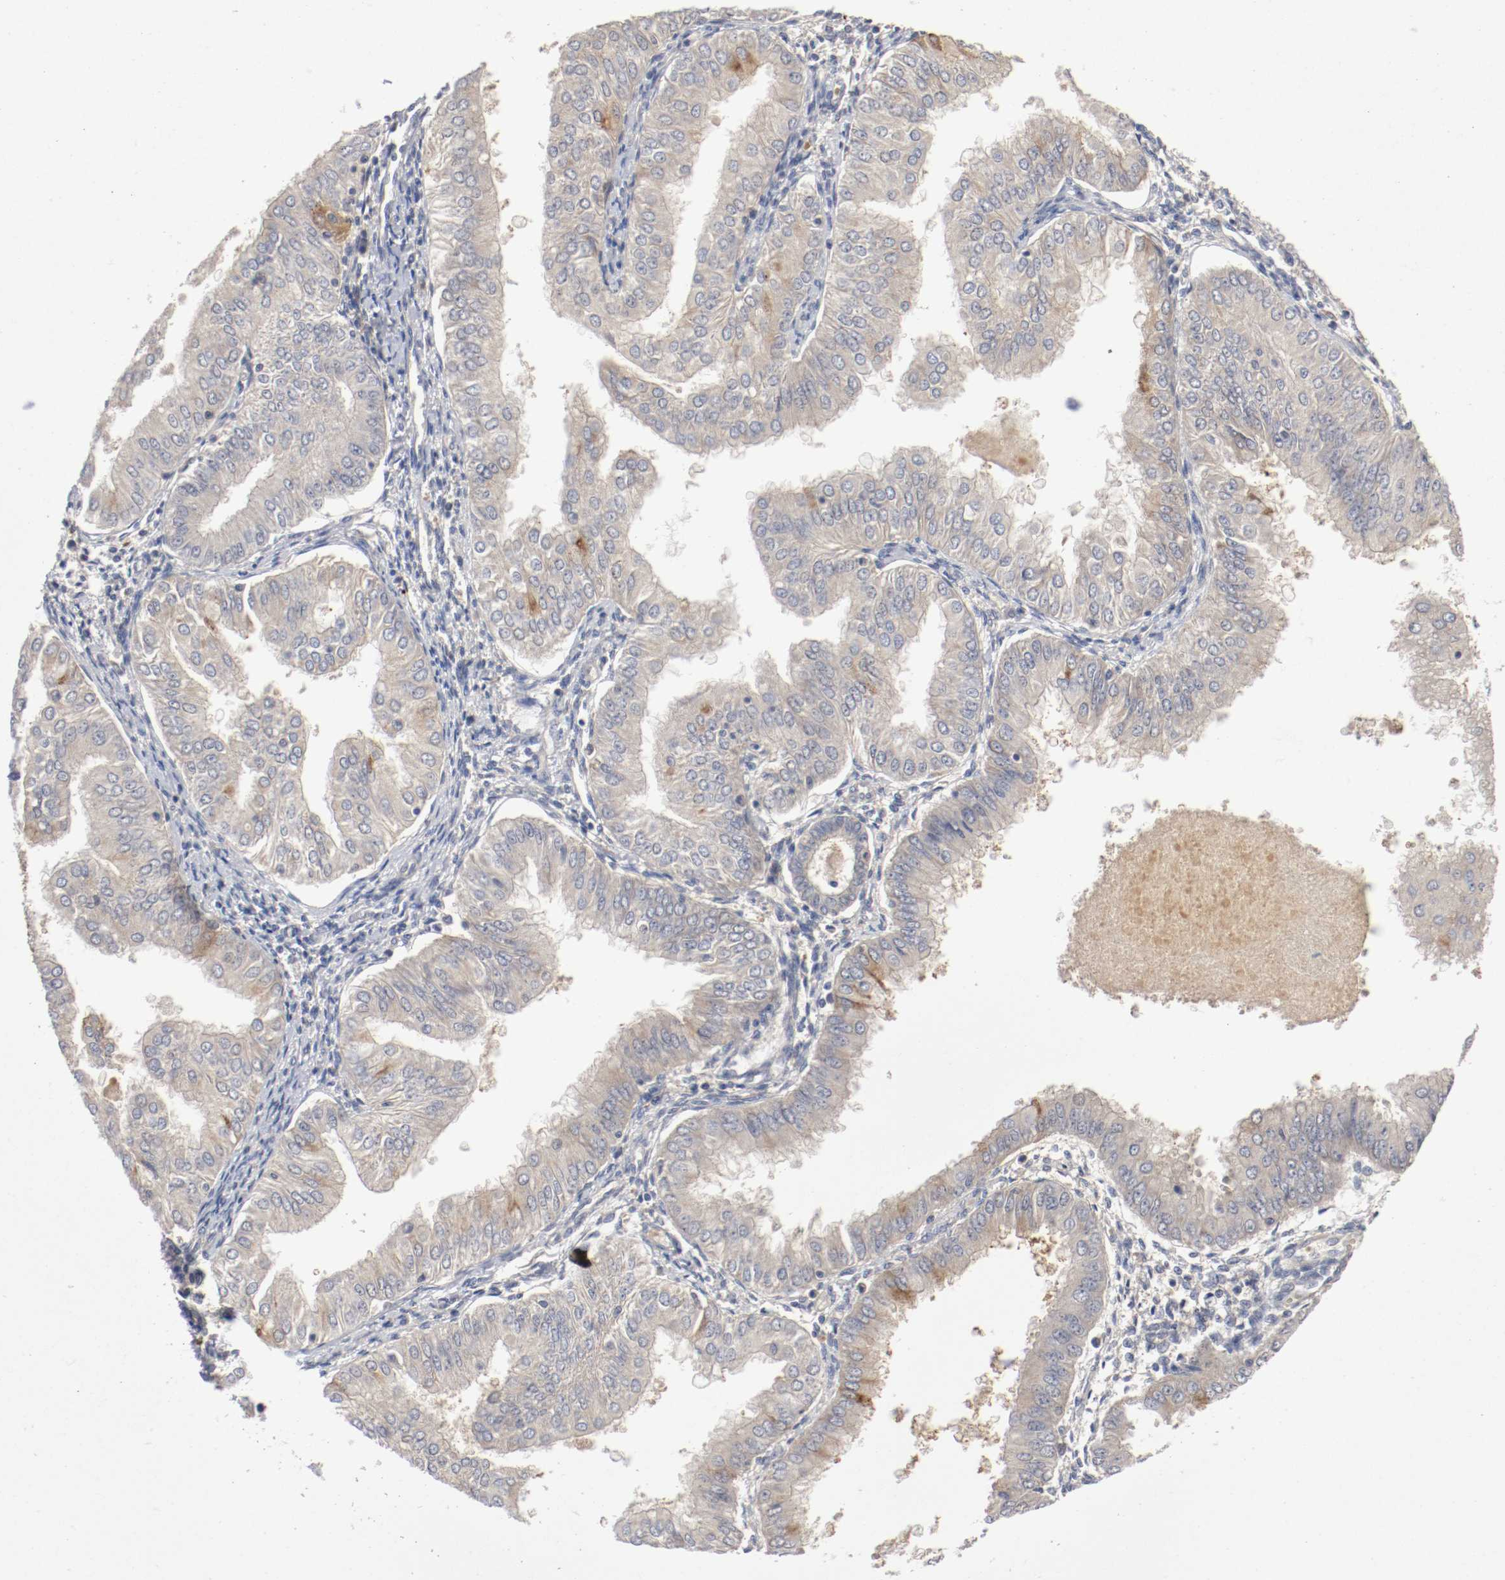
{"staining": {"intensity": "weak", "quantity": ">75%", "location": "cytoplasmic/membranous"}, "tissue": "endometrial cancer", "cell_type": "Tumor cells", "image_type": "cancer", "snomed": [{"axis": "morphology", "description": "Adenocarcinoma, NOS"}, {"axis": "topography", "description": "Endometrium"}], "caption": "IHC photomicrograph of neoplastic tissue: adenocarcinoma (endometrial) stained using immunohistochemistry (IHC) demonstrates low levels of weak protein expression localized specifically in the cytoplasmic/membranous of tumor cells, appearing as a cytoplasmic/membranous brown color.", "gene": "REN", "patient": {"sex": "female", "age": 53}}